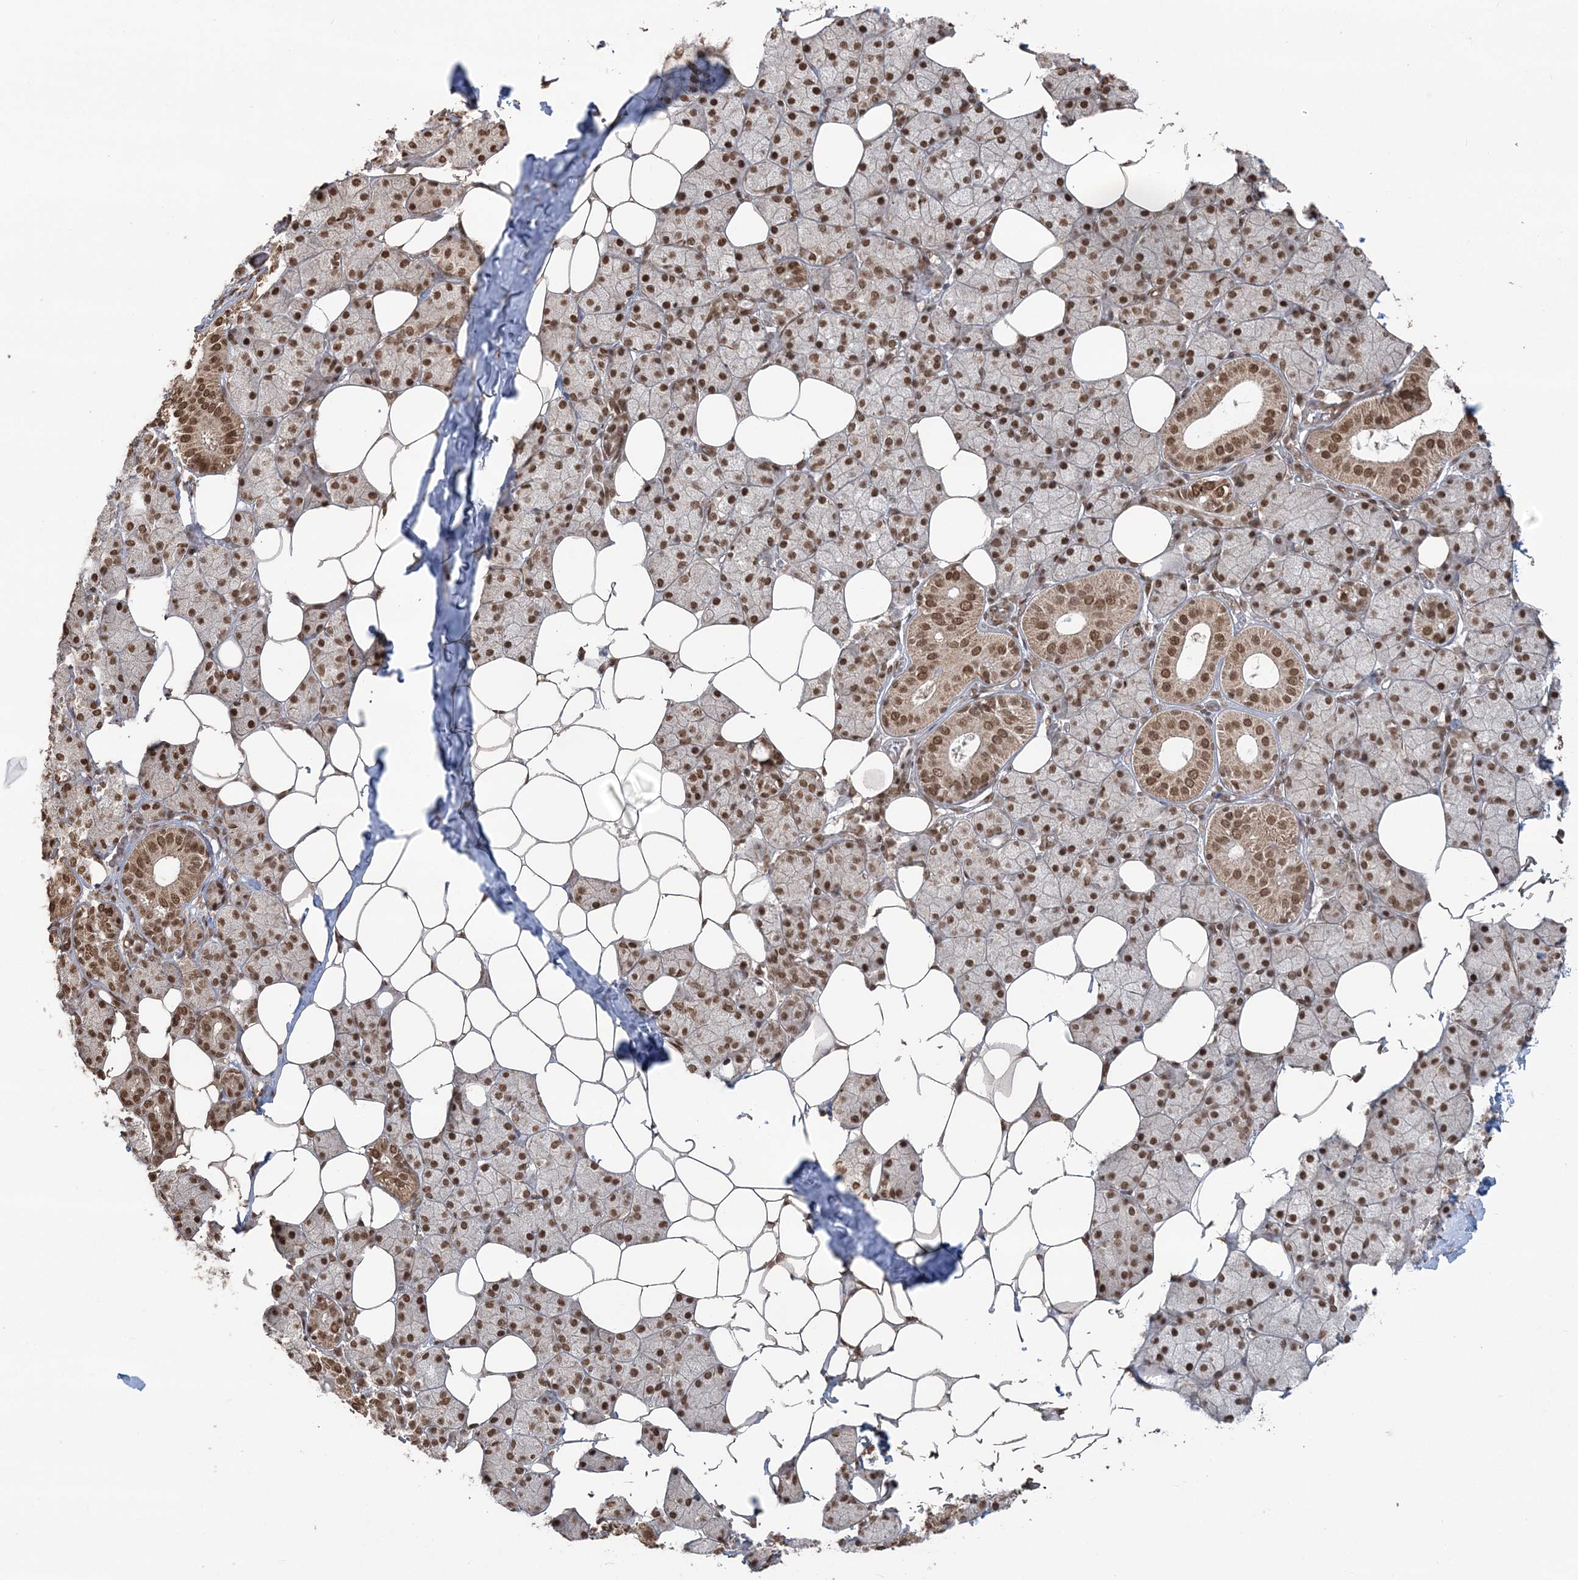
{"staining": {"intensity": "moderate", "quantity": ">75%", "location": "nuclear"}, "tissue": "salivary gland", "cell_type": "Glandular cells", "image_type": "normal", "snomed": [{"axis": "morphology", "description": "Normal tissue, NOS"}, {"axis": "topography", "description": "Salivary gland"}], "caption": "Immunohistochemistry (DAB (3,3'-diaminobenzidine)) staining of normal salivary gland reveals moderate nuclear protein staining in about >75% of glandular cells.", "gene": "ZNF839", "patient": {"sex": "female", "age": 33}}